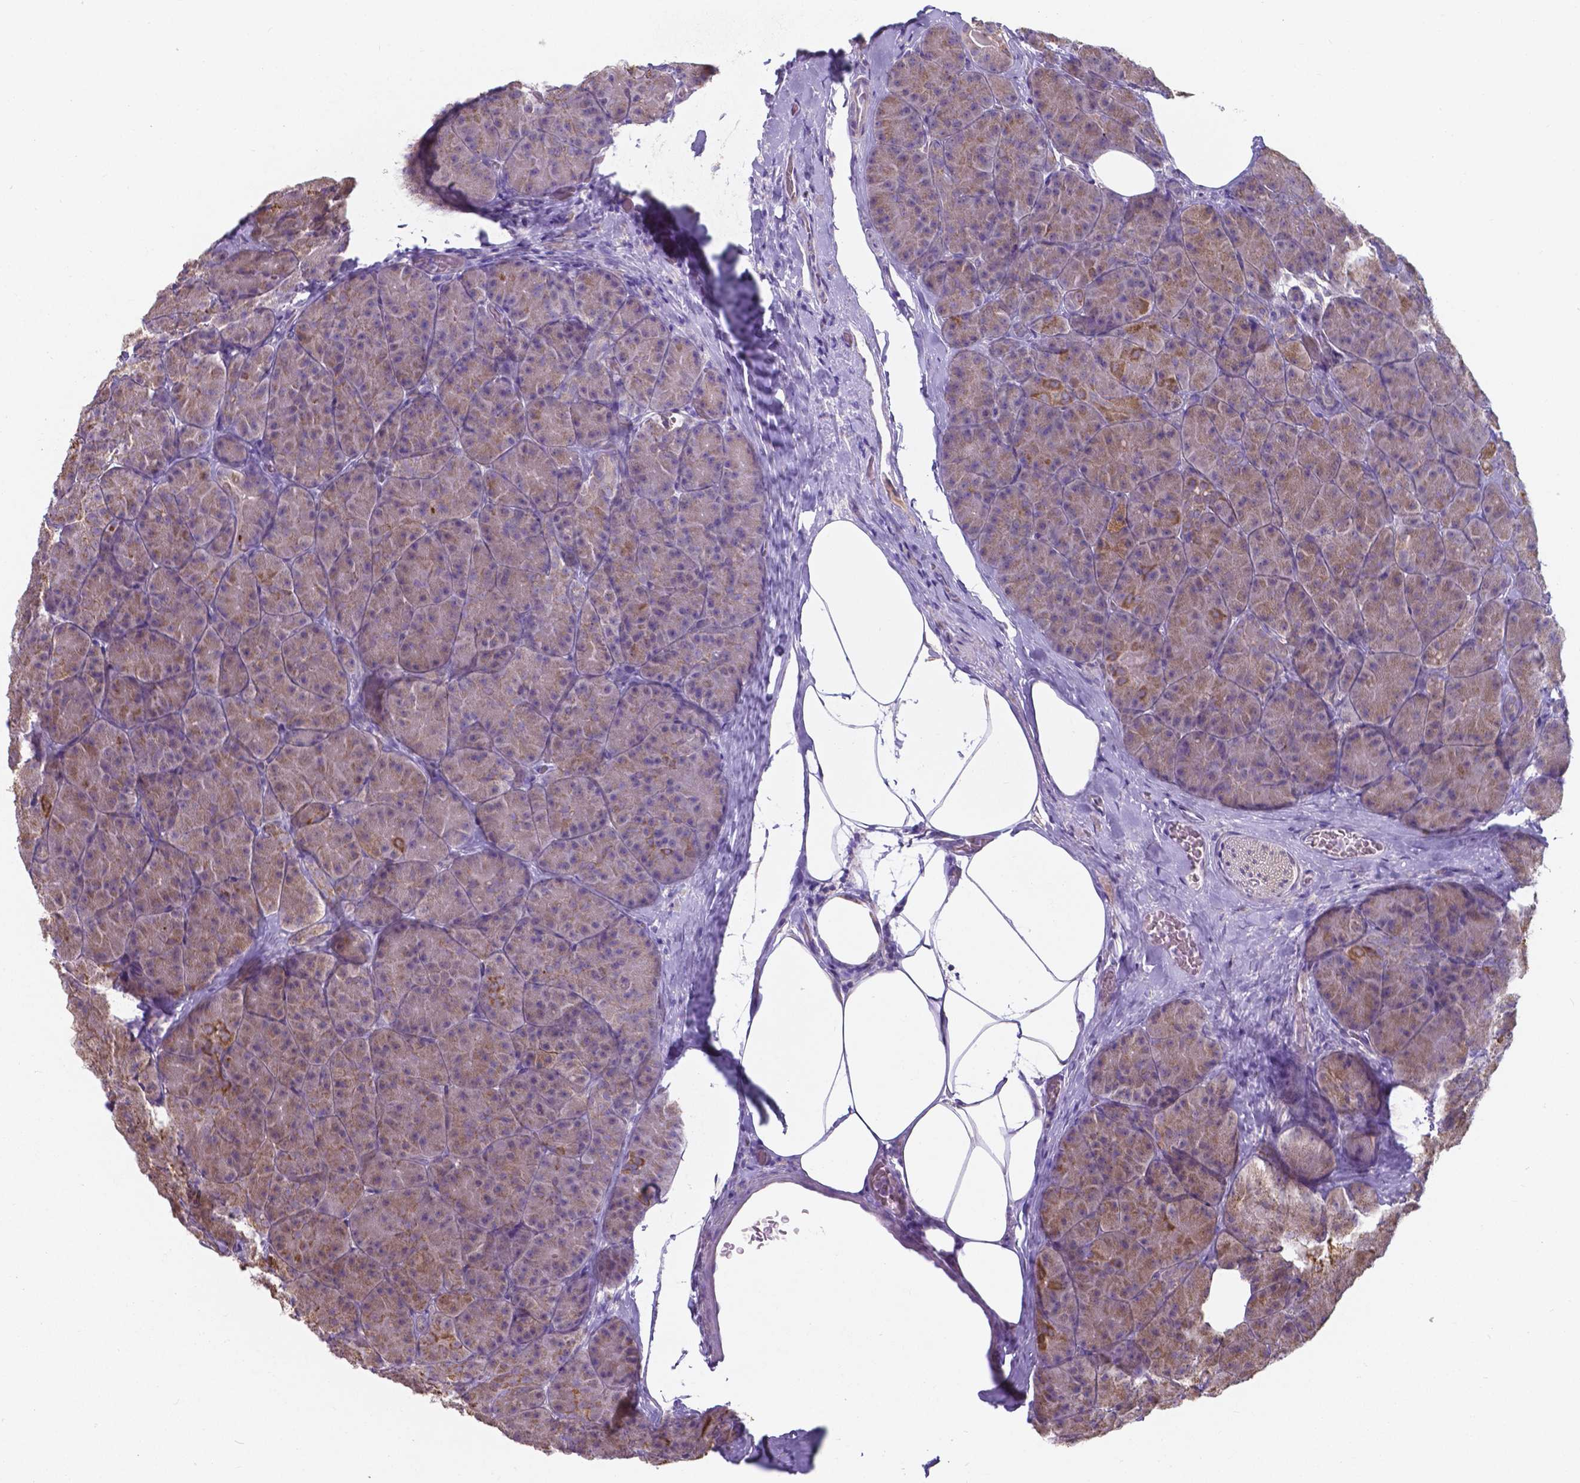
{"staining": {"intensity": "moderate", "quantity": "<25%", "location": "cytoplasmic/membranous"}, "tissue": "pancreas", "cell_type": "Exocrine glandular cells", "image_type": "normal", "snomed": [{"axis": "morphology", "description": "Normal tissue, NOS"}, {"axis": "topography", "description": "Pancreas"}], "caption": "DAB (3,3'-diaminobenzidine) immunohistochemical staining of benign human pancreas shows moderate cytoplasmic/membranous protein staining in approximately <25% of exocrine glandular cells. Ihc stains the protein of interest in brown and the nuclei are stained blue.", "gene": "FAM114A1", "patient": {"sex": "male", "age": 57}}